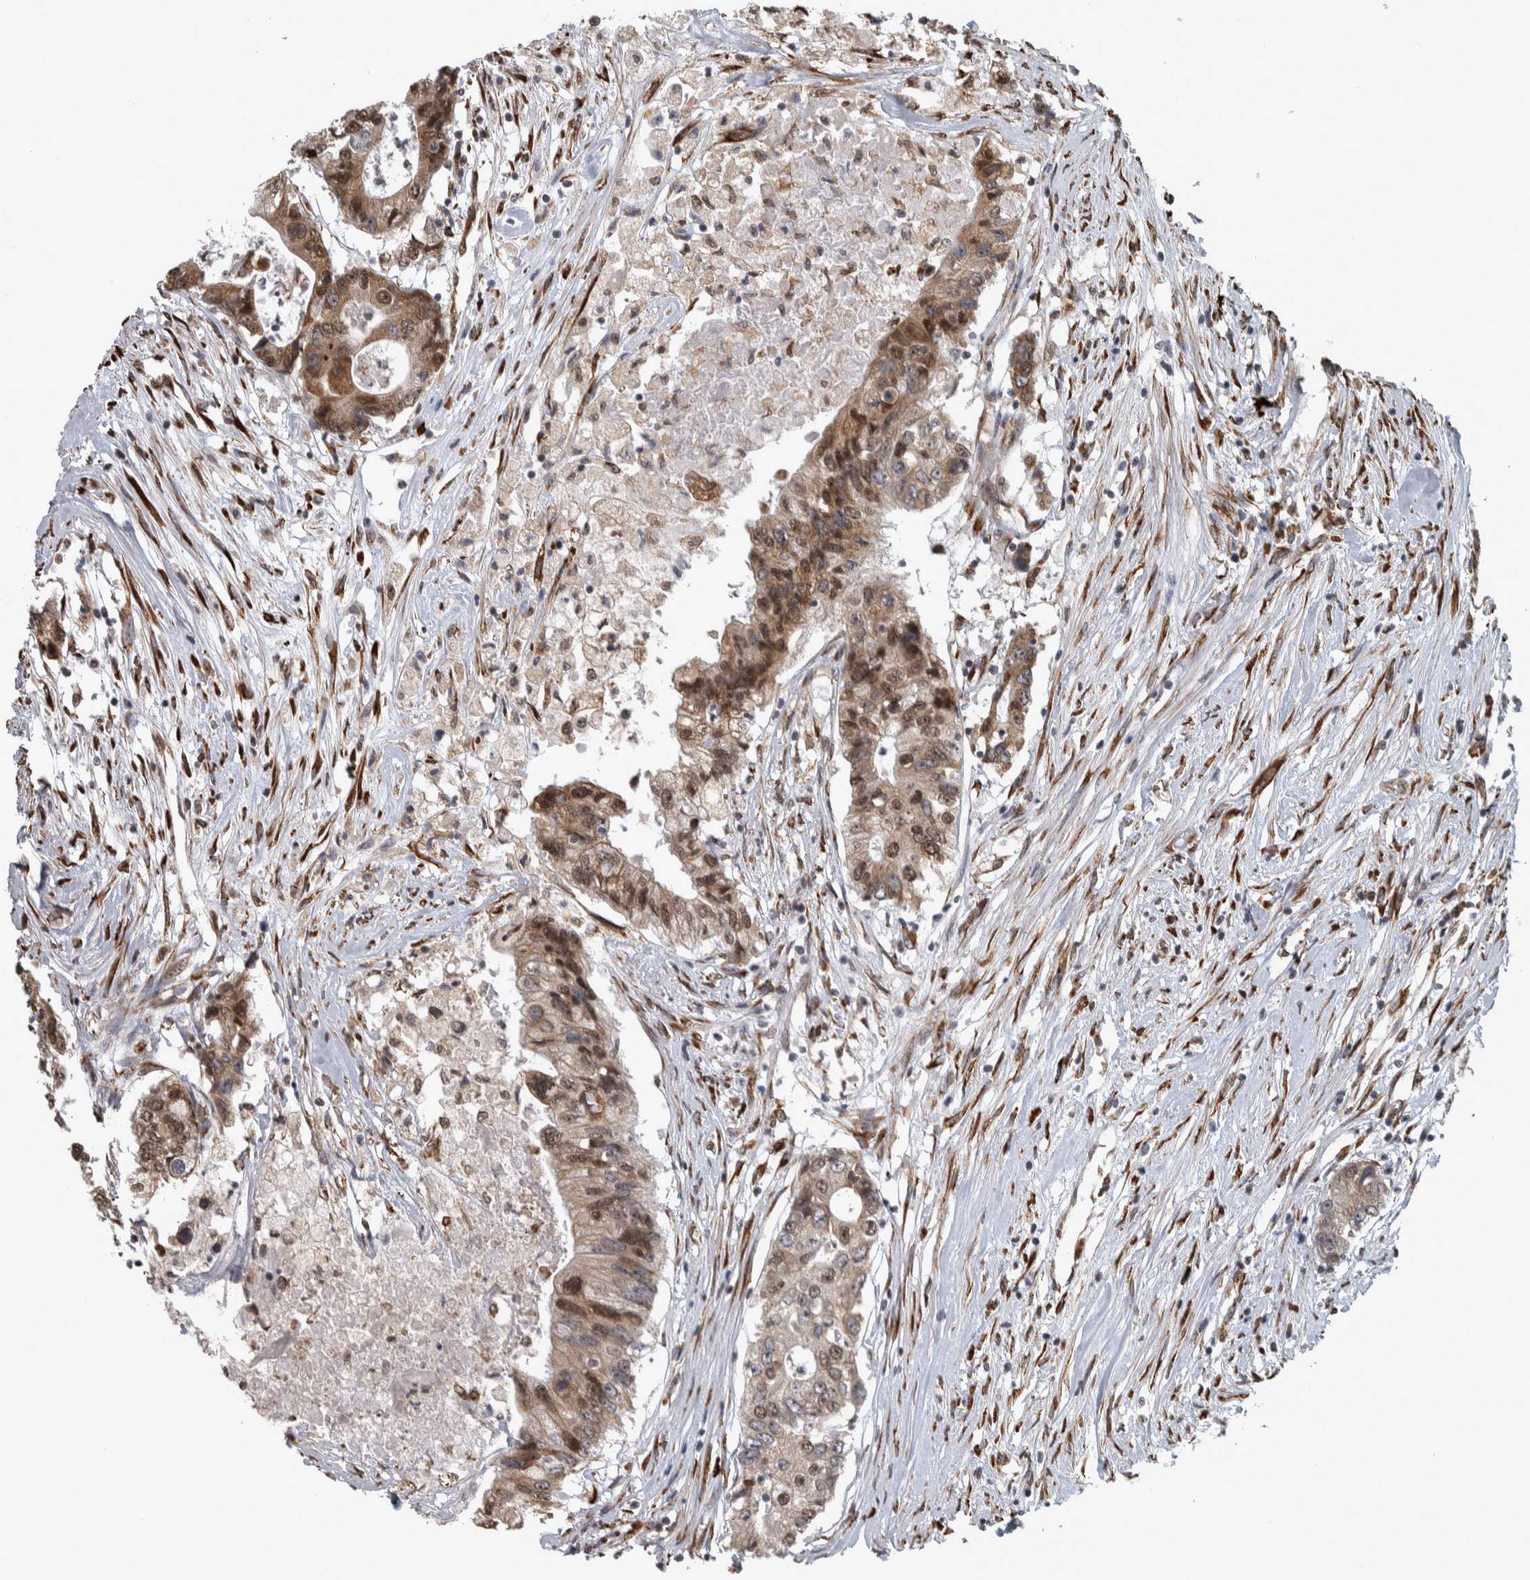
{"staining": {"intensity": "moderate", "quantity": ">75%", "location": "cytoplasmic/membranous,nuclear"}, "tissue": "colorectal cancer", "cell_type": "Tumor cells", "image_type": "cancer", "snomed": [{"axis": "morphology", "description": "Adenocarcinoma, NOS"}, {"axis": "topography", "description": "Colon"}], "caption": "Adenocarcinoma (colorectal) stained with IHC displays moderate cytoplasmic/membranous and nuclear expression in approximately >75% of tumor cells.", "gene": "DDX42", "patient": {"sex": "female", "age": 77}}